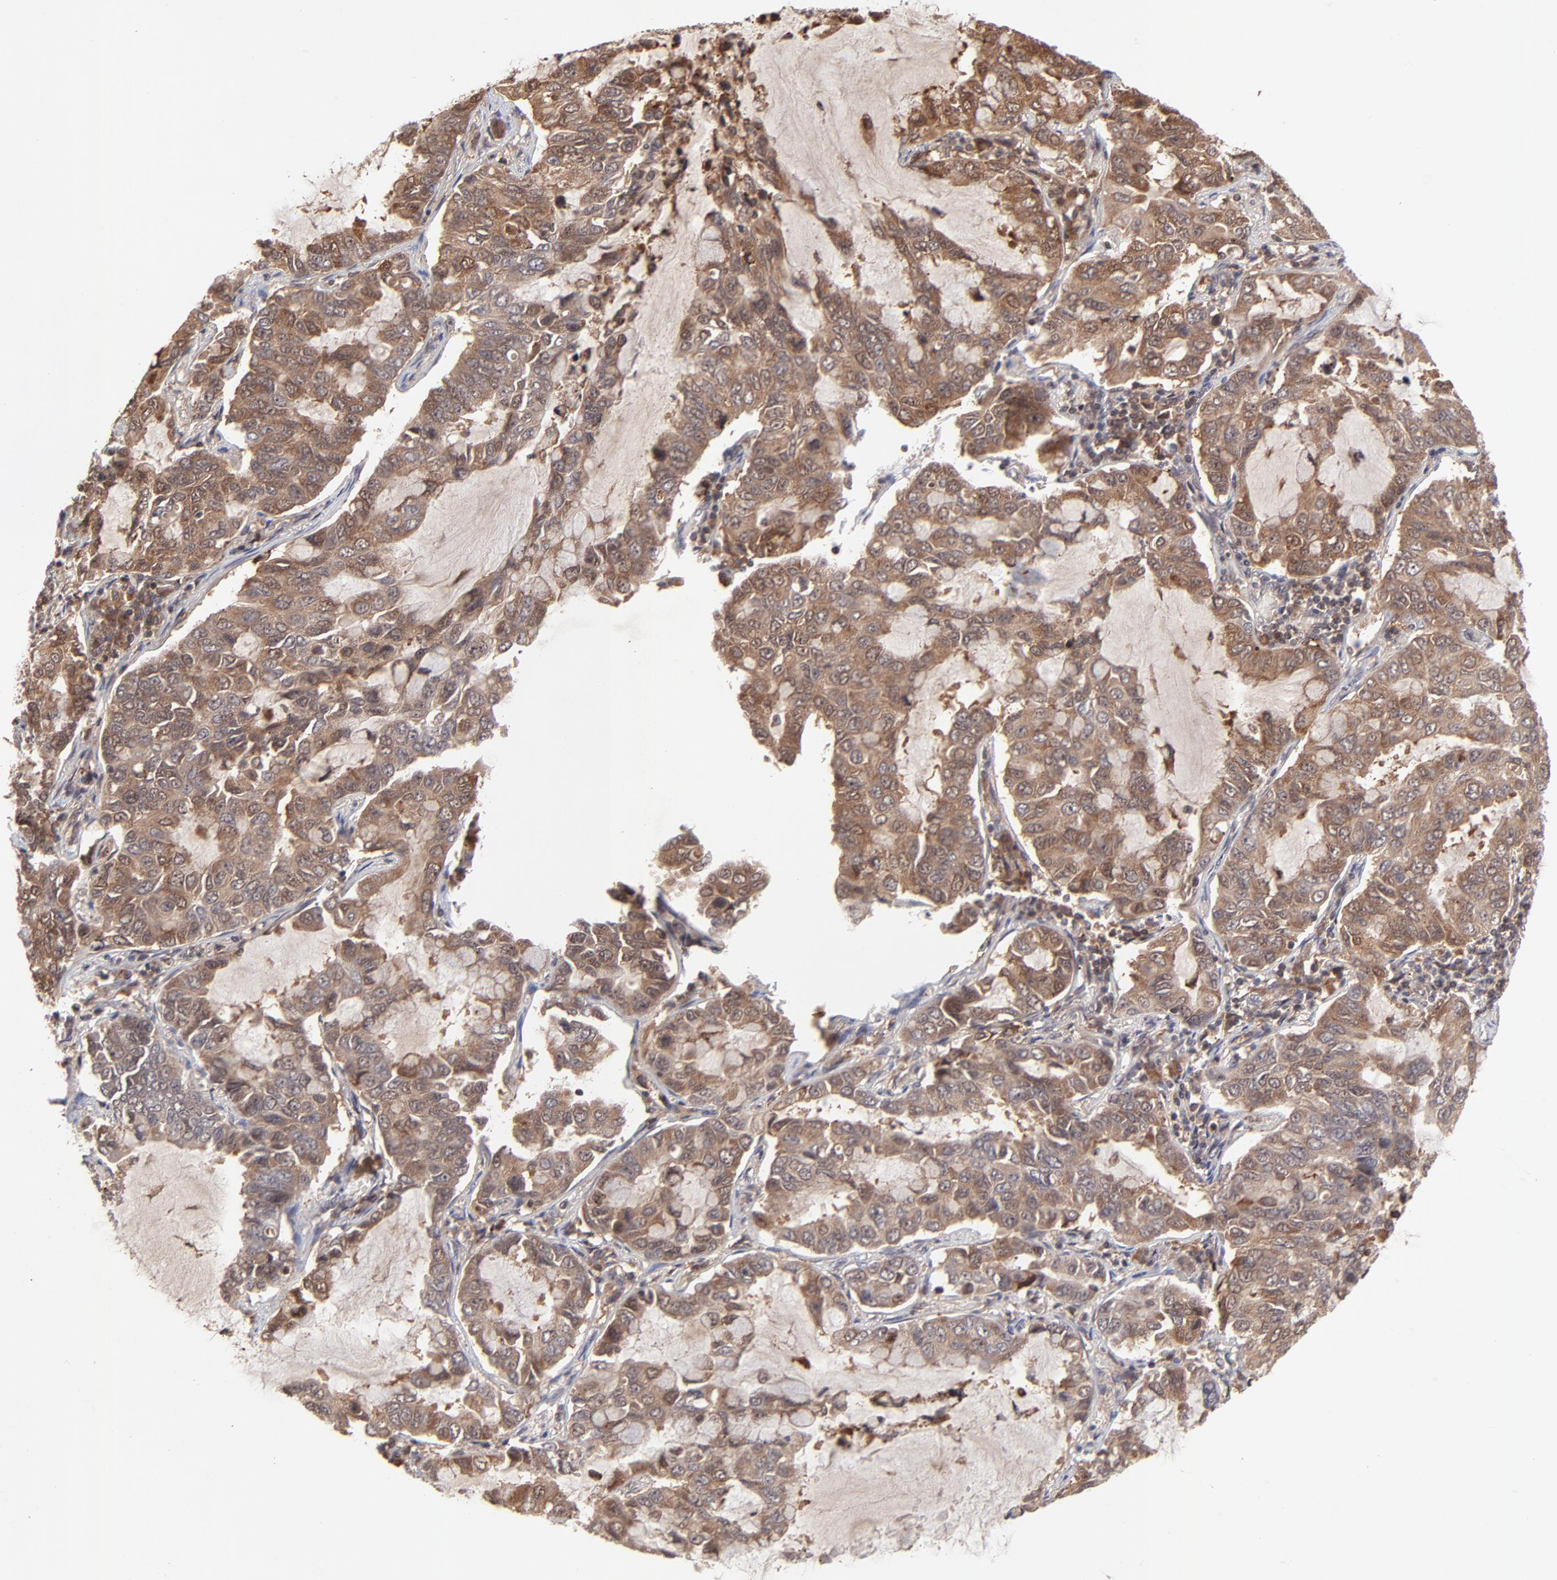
{"staining": {"intensity": "strong", "quantity": ">75%", "location": "cytoplasmic/membranous"}, "tissue": "lung cancer", "cell_type": "Tumor cells", "image_type": "cancer", "snomed": [{"axis": "morphology", "description": "Adenocarcinoma, NOS"}, {"axis": "topography", "description": "Lung"}], "caption": "Immunohistochemistry (IHC) micrograph of neoplastic tissue: adenocarcinoma (lung) stained using IHC displays high levels of strong protein expression localized specifically in the cytoplasmic/membranous of tumor cells, appearing as a cytoplasmic/membranous brown color.", "gene": "UBE2L6", "patient": {"sex": "male", "age": 64}}